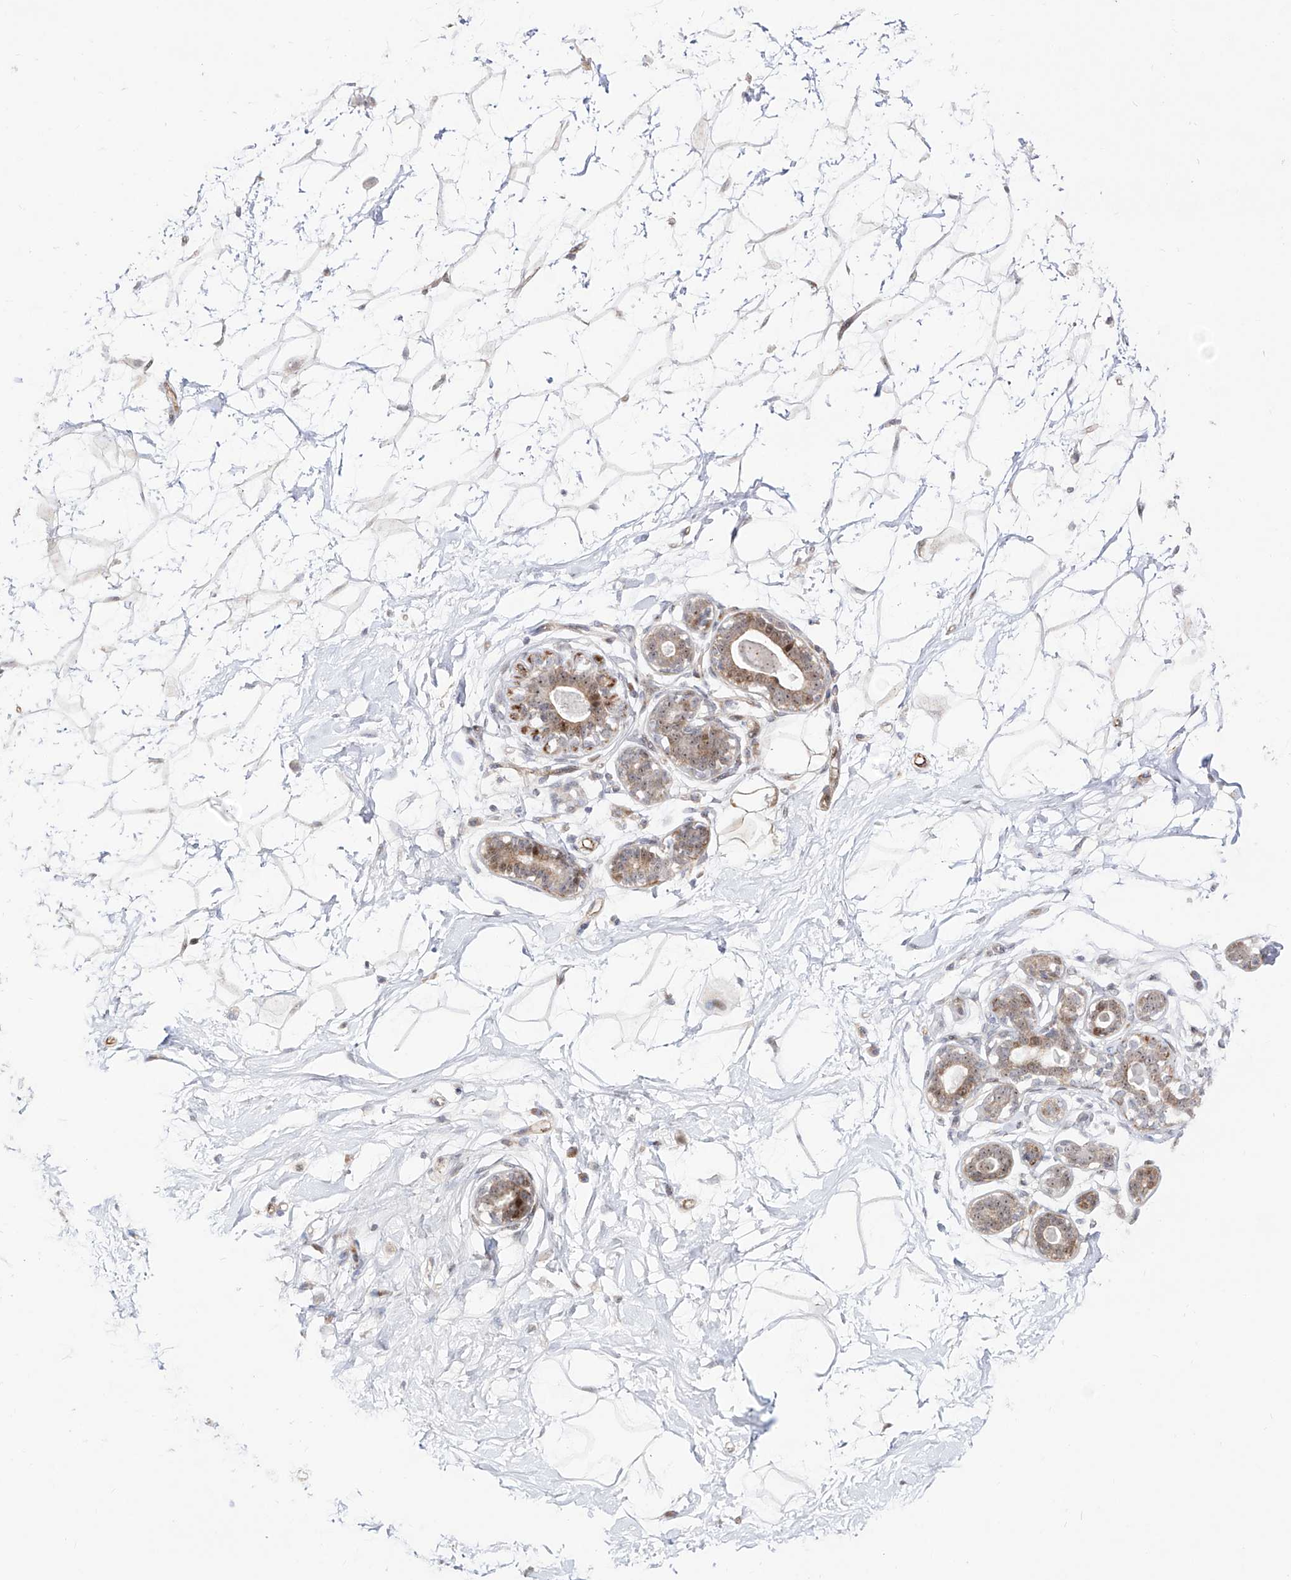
{"staining": {"intensity": "negative", "quantity": "none", "location": "none"}, "tissue": "breast", "cell_type": "Adipocytes", "image_type": "normal", "snomed": [{"axis": "morphology", "description": "Normal tissue, NOS"}, {"axis": "morphology", "description": "Adenoma, NOS"}, {"axis": "topography", "description": "Breast"}], "caption": "Immunohistochemistry (IHC) of unremarkable human breast reveals no positivity in adipocytes.", "gene": "ZNF180", "patient": {"sex": "female", "age": 23}}